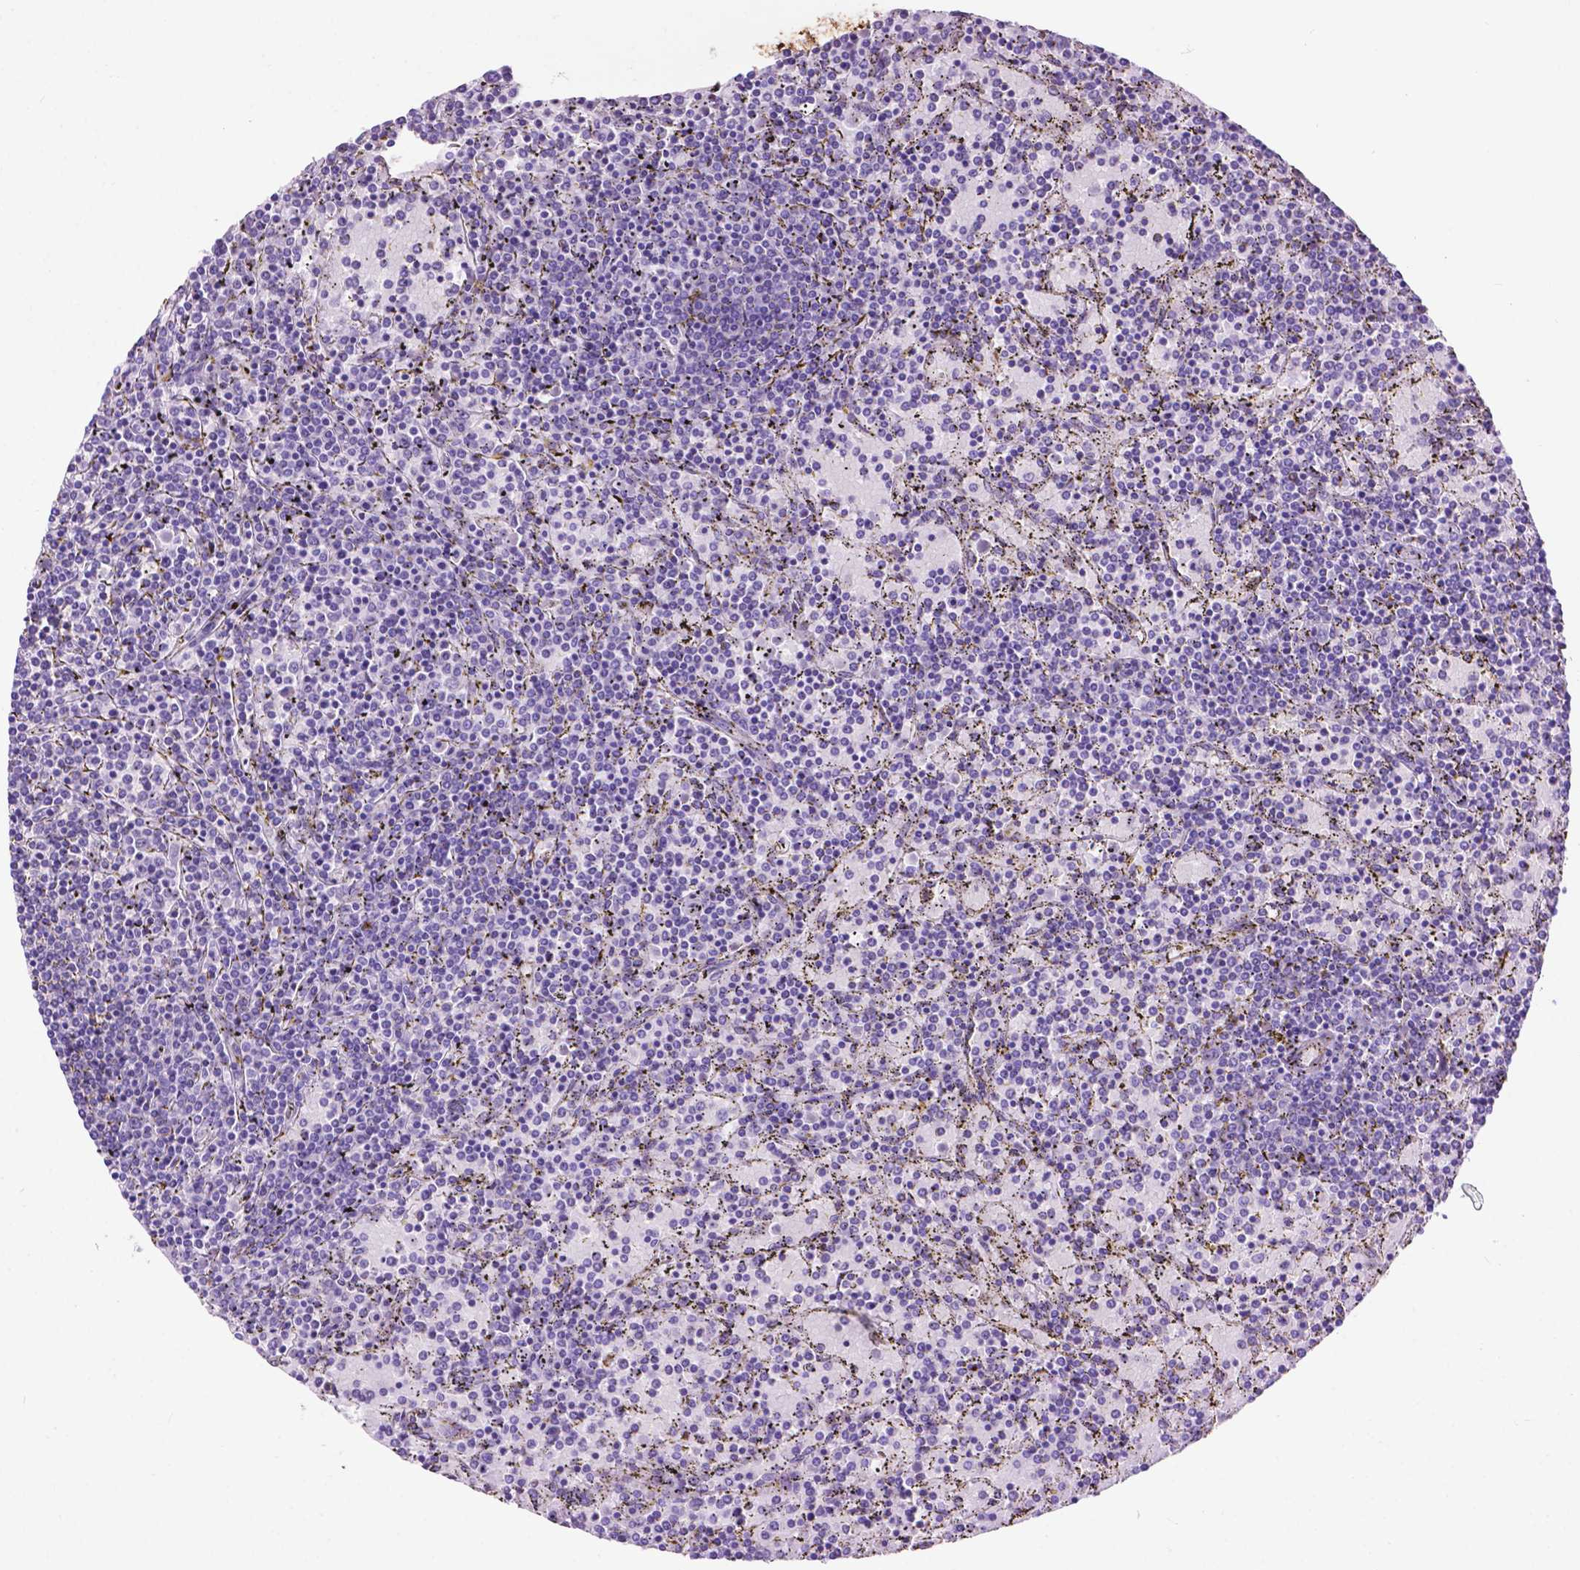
{"staining": {"intensity": "negative", "quantity": "none", "location": "none"}, "tissue": "lymphoma", "cell_type": "Tumor cells", "image_type": "cancer", "snomed": [{"axis": "morphology", "description": "Malignant lymphoma, non-Hodgkin's type, Low grade"}, {"axis": "topography", "description": "Spleen"}], "caption": "Tumor cells show no significant staining in malignant lymphoma, non-Hodgkin's type (low-grade).", "gene": "PCDHA12", "patient": {"sex": "female", "age": 77}}